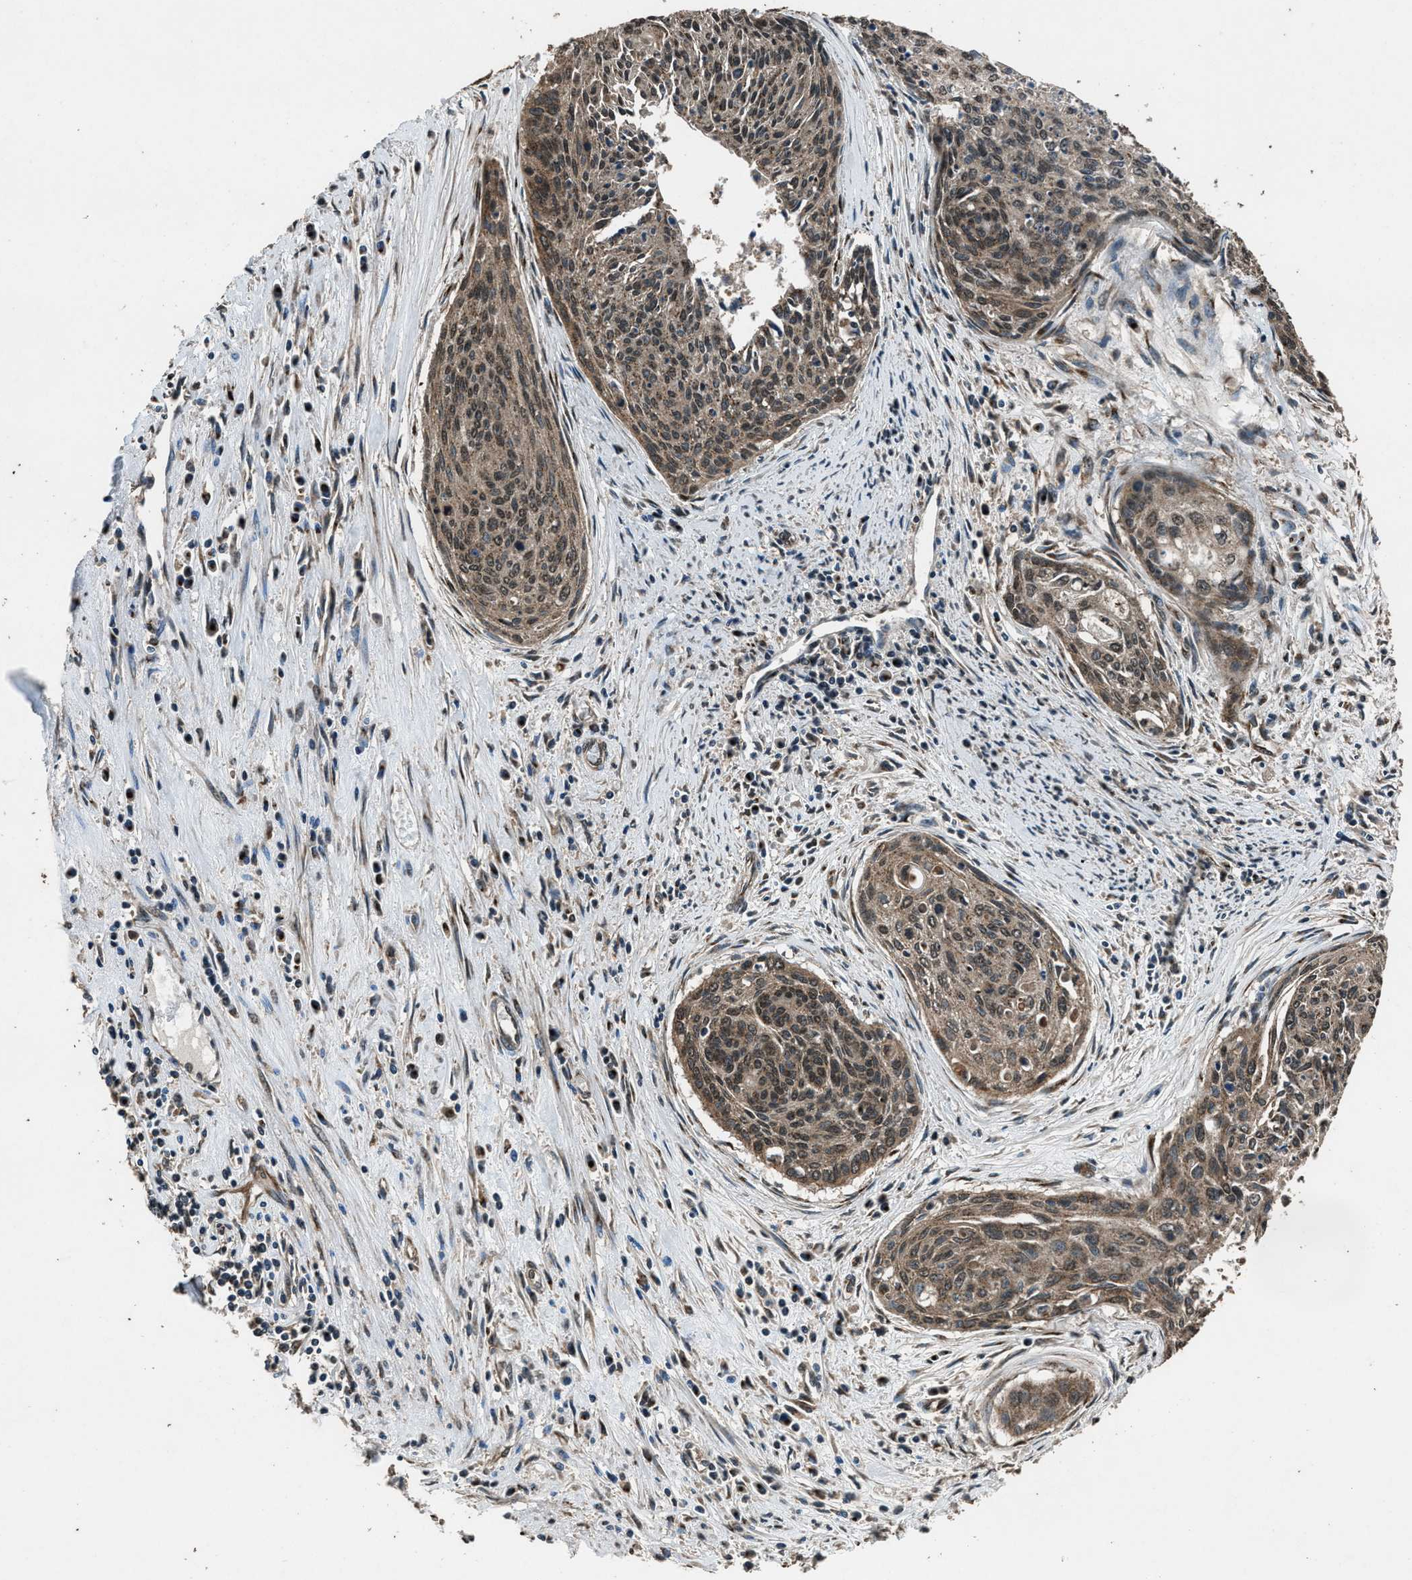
{"staining": {"intensity": "moderate", "quantity": ">75%", "location": "cytoplasmic/membranous"}, "tissue": "cervical cancer", "cell_type": "Tumor cells", "image_type": "cancer", "snomed": [{"axis": "morphology", "description": "Squamous cell carcinoma, NOS"}, {"axis": "topography", "description": "Cervix"}], "caption": "High-power microscopy captured an immunohistochemistry (IHC) histopathology image of cervical squamous cell carcinoma, revealing moderate cytoplasmic/membranous positivity in approximately >75% of tumor cells.", "gene": "SLC38A10", "patient": {"sex": "female", "age": 55}}